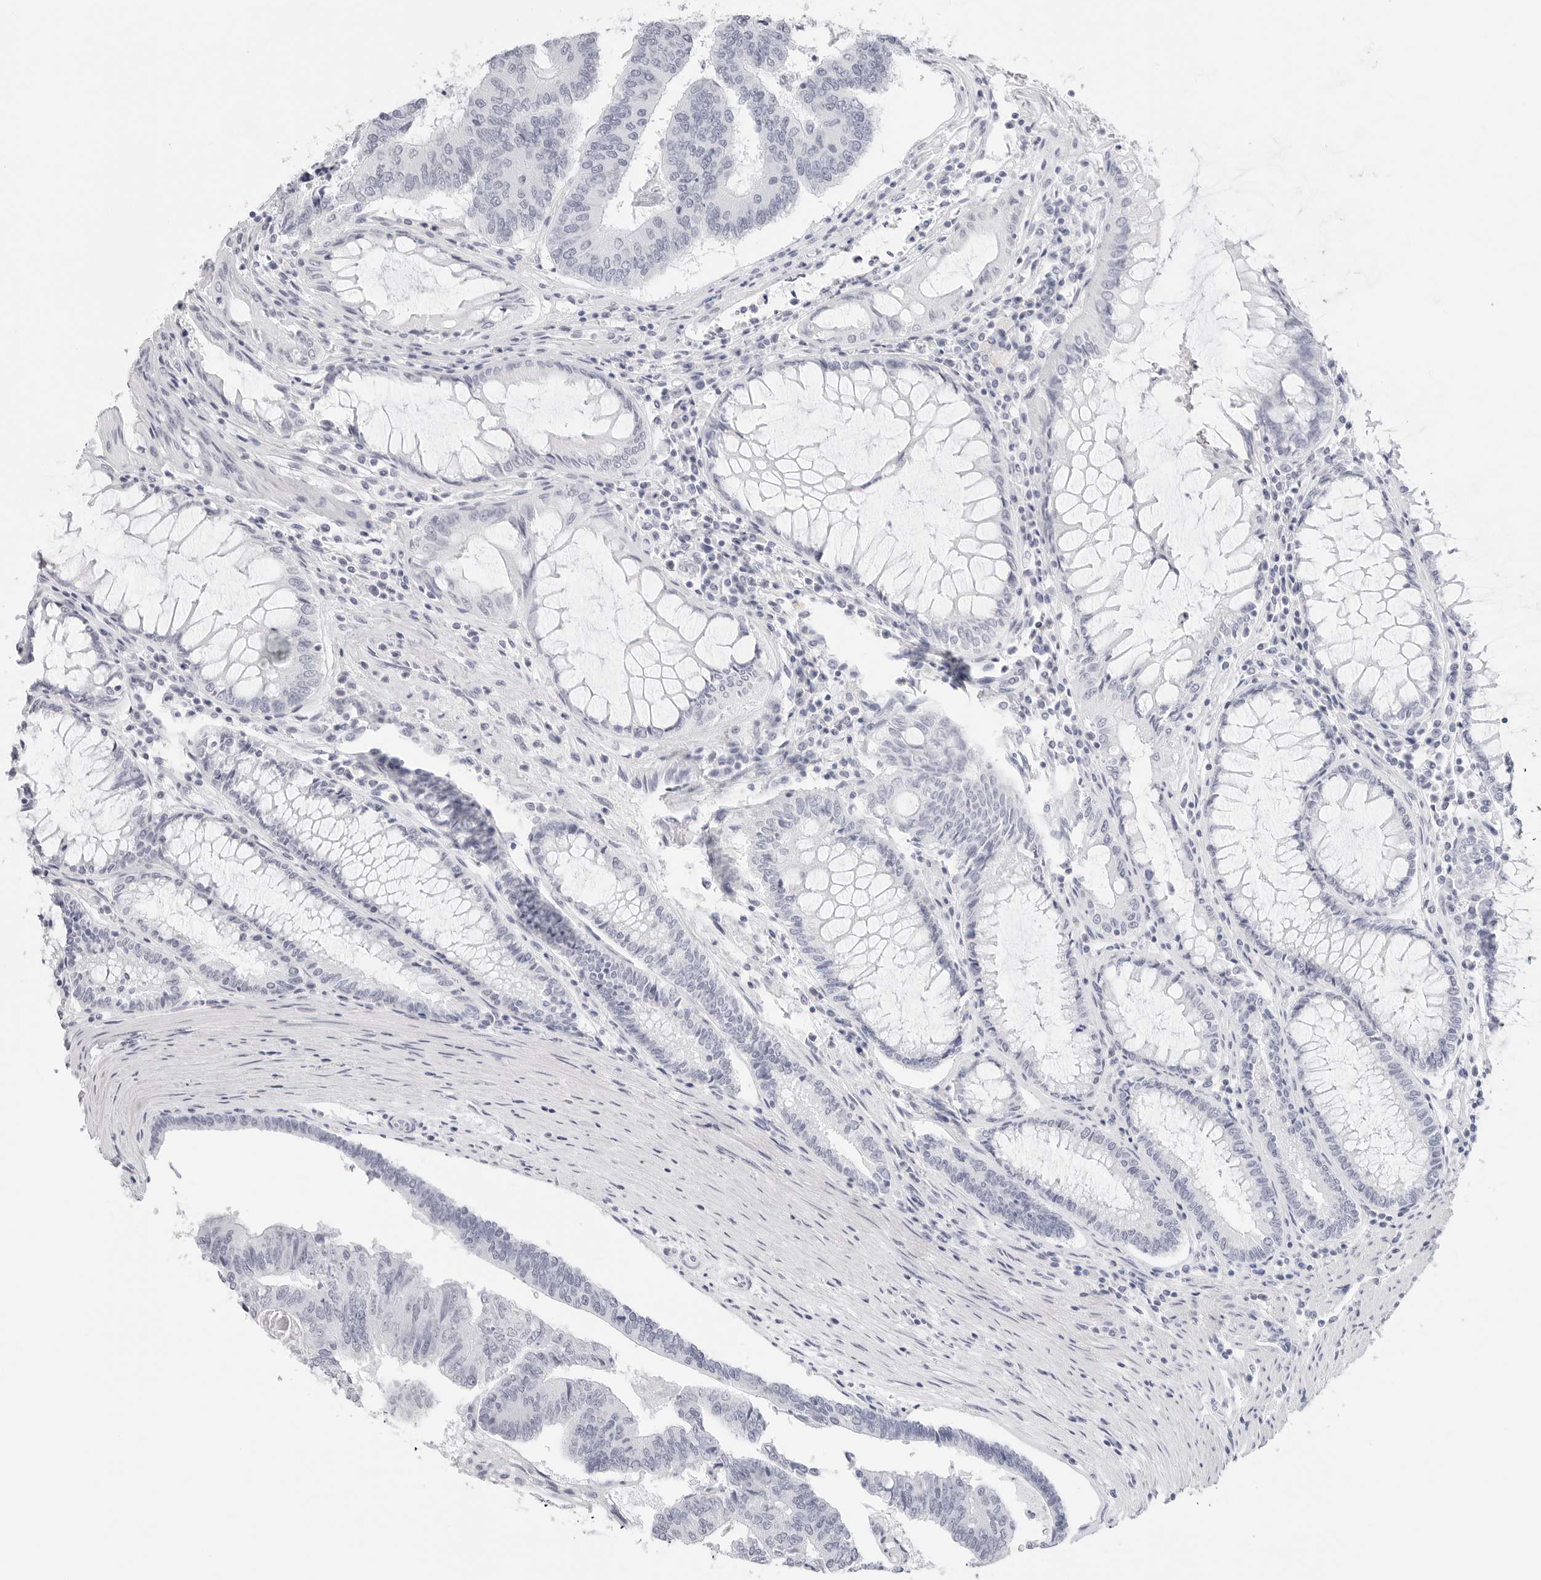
{"staining": {"intensity": "negative", "quantity": "none", "location": "none"}, "tissue": "colorectal cancer", "cell_type": "Tumor cells", "image_type": "cancer", "snomed": [{"axis": "morphology", "description": "Adenocarcinoma, NOS"}, {"axis": "topography", "description": "Colon"}], "caption": "Adenocarcinoma (colorectal) was stained to show a protein in brown. There is no significant staining in tumor cells. (Immunohistochemistry (ihc), brightfield microscopy, high magnification).", "gene": "TFF2", "patient": {"sex": "female", "age": 67}}